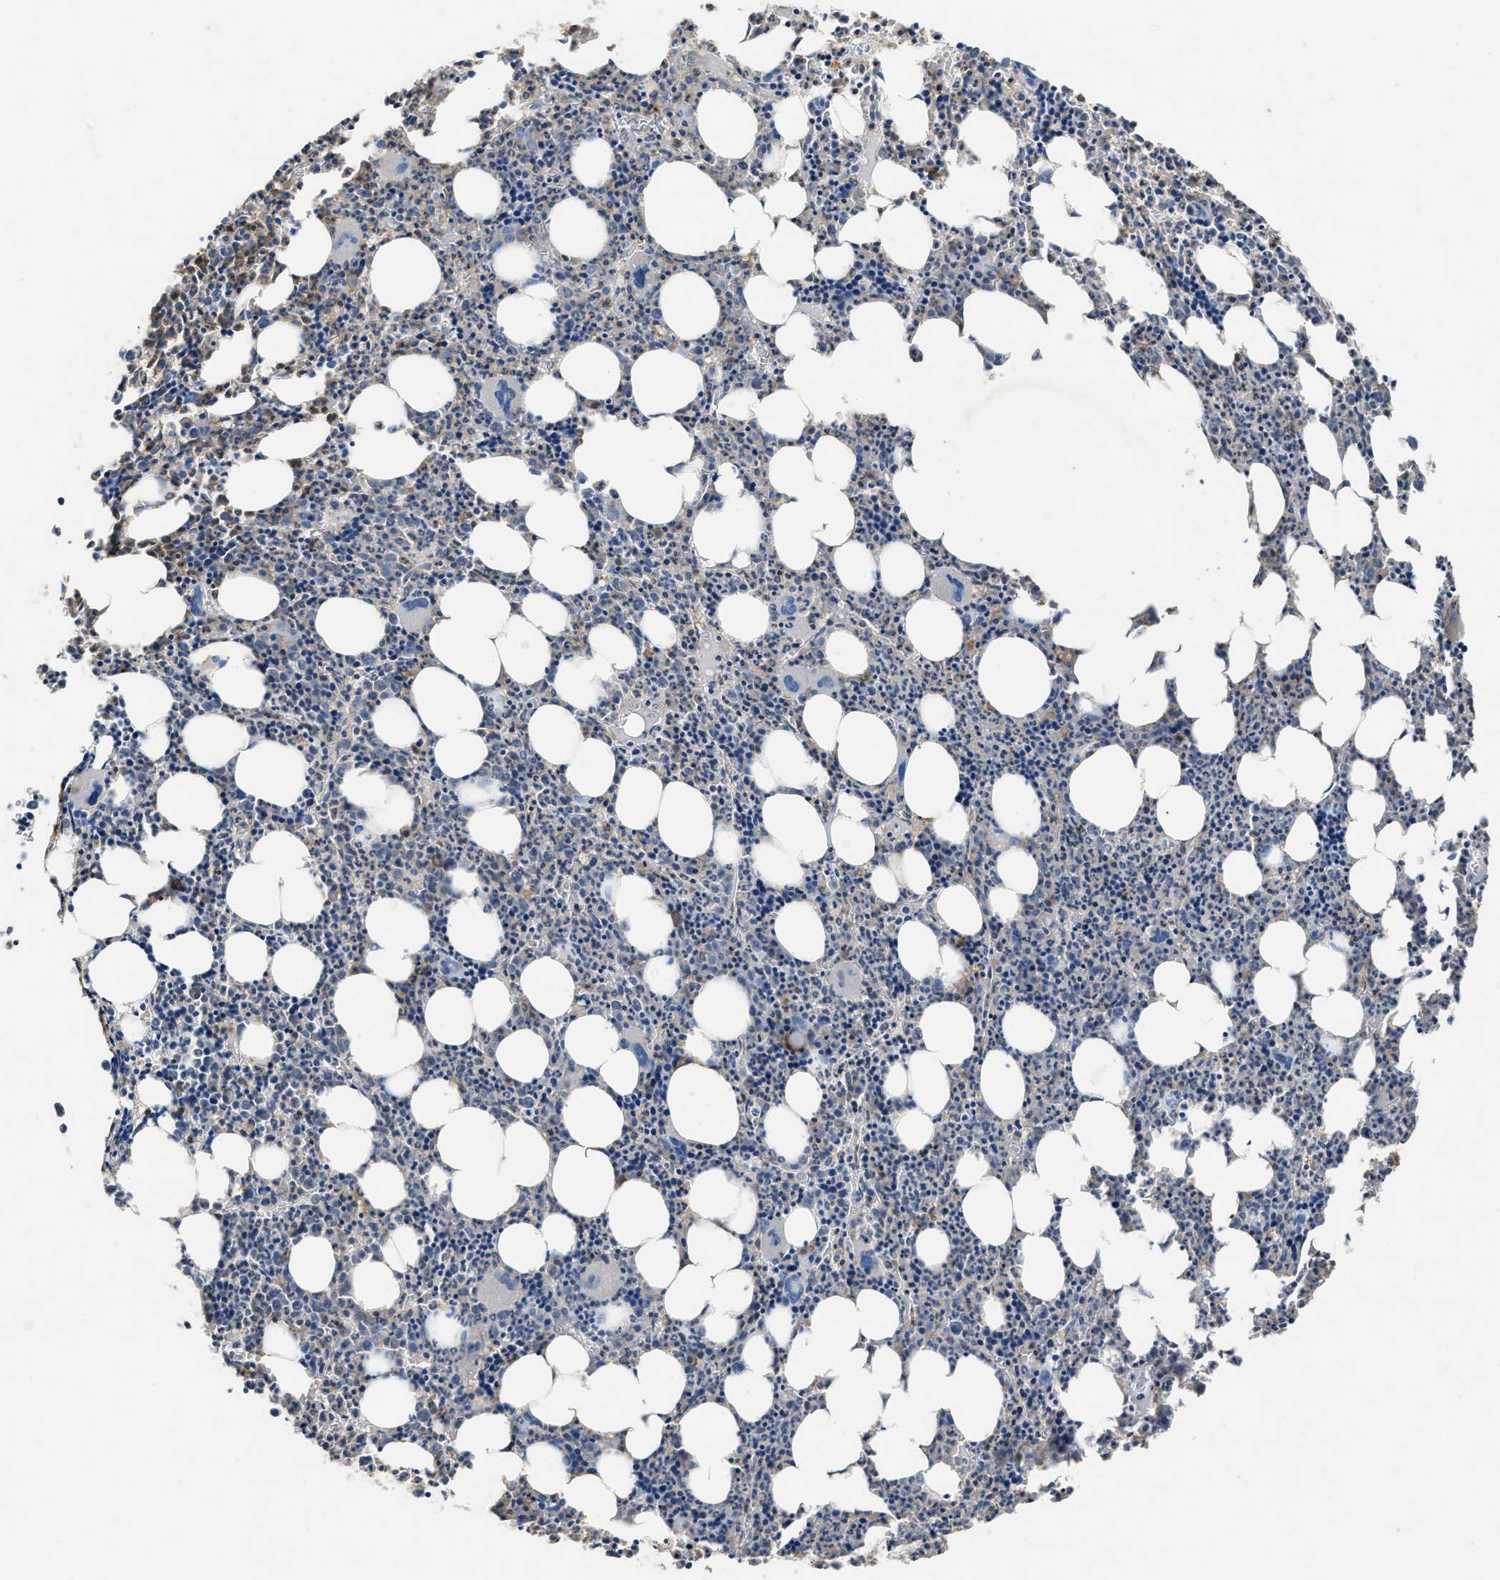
{"staining": {"intensity": "moderate", "quantity": "25%-75%", "location": "cytoplasmic/membranous"}, "tissue": "bone marrow", "cell_type": "Hematopoietic cells", "image_type": "normal", "snomed": [{"axis": "morphology", "description": "Normal tissue, NOS"}, {"axis": "morphology", "description": "Inflammation, NOS"}, {"axis": "topography", "description": "Bone marrow"}], "caption": "This photomicrograph displays normal bone marrow stained with immunohistochemistry (IHC) to label a protein in brown. The cytoplasmic/membranous of hematopoietic cells show moderate positivity for the protein. Nuclei are counter-stained blue.", "gene": "OR51E1", "patient": {"sex": "female", "age": 40}}